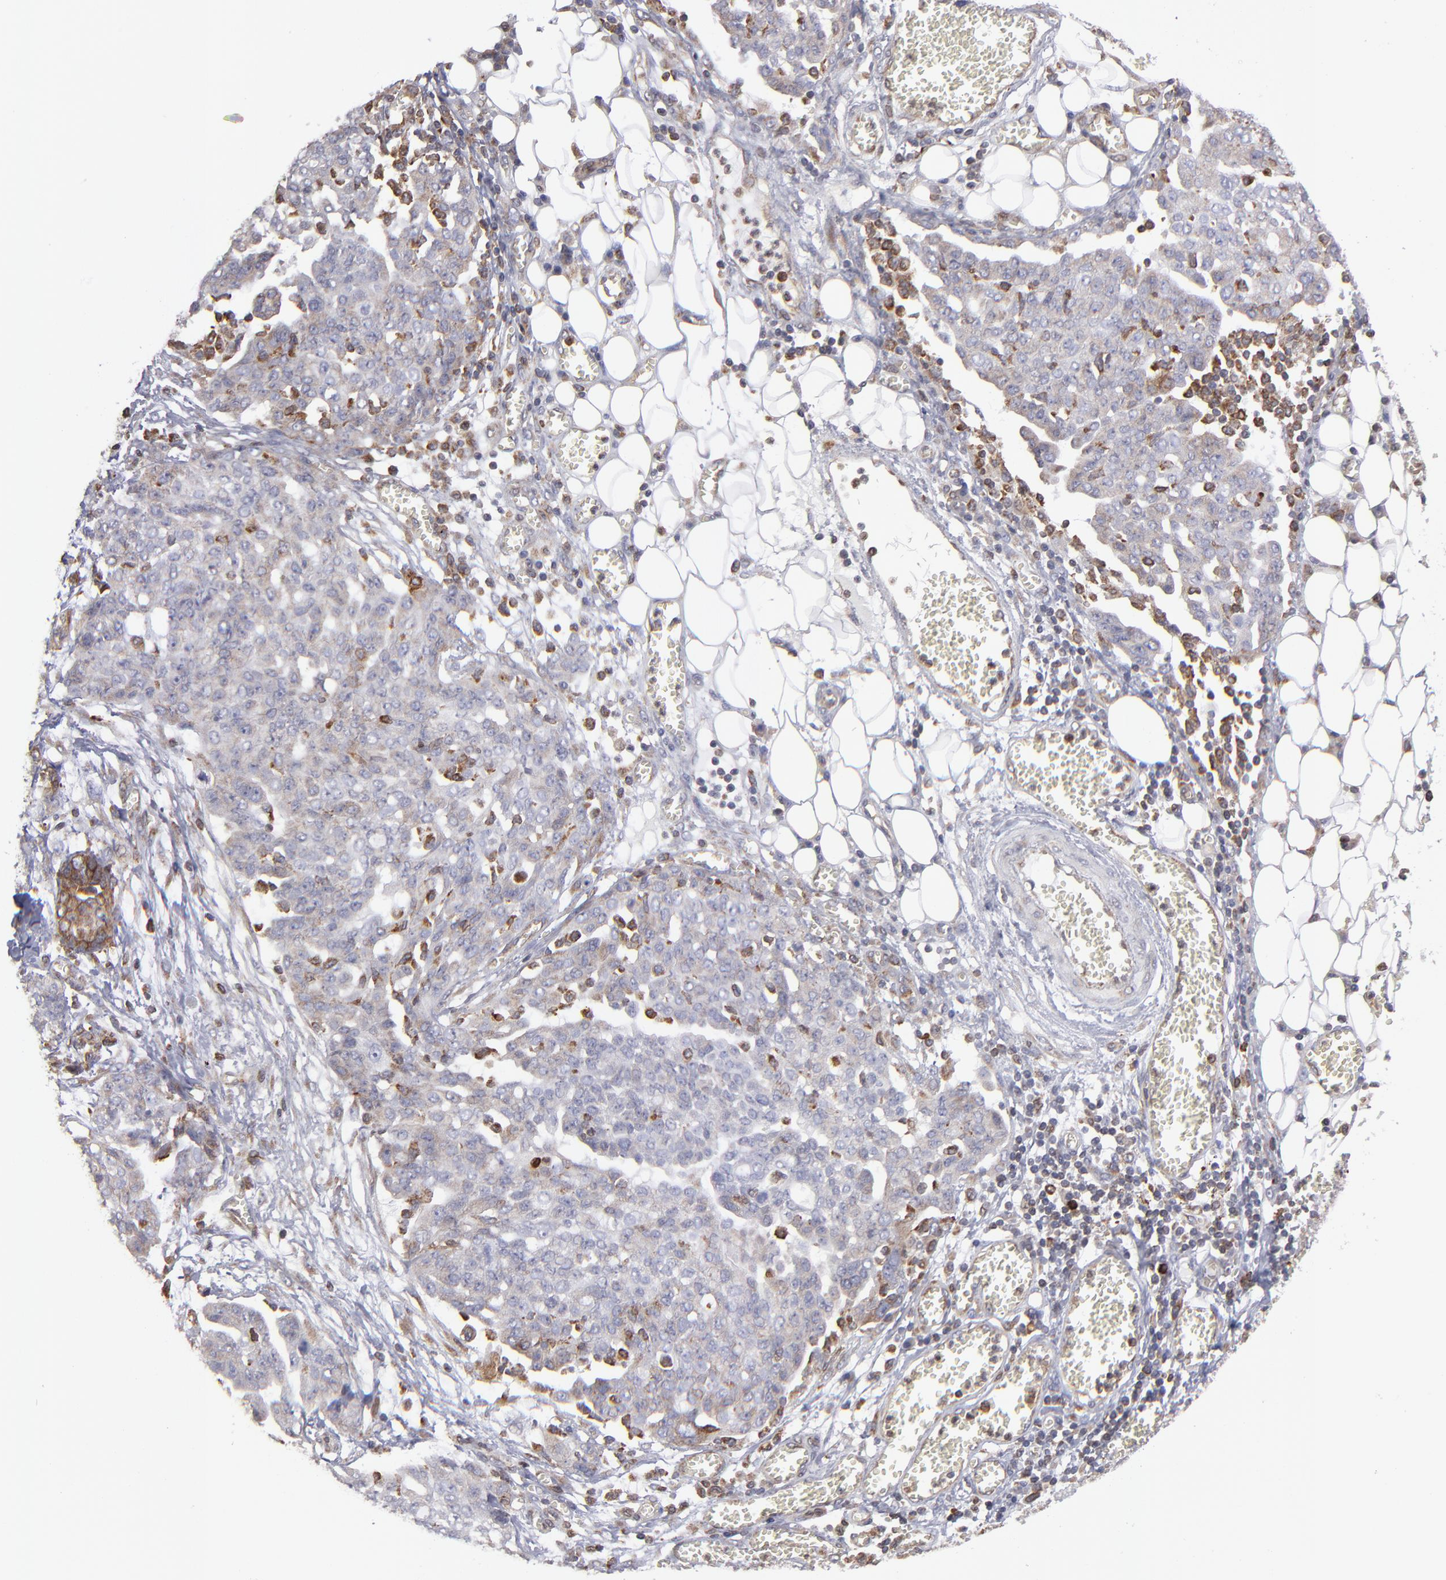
{"staining": {"intensity": "weak", "quantity": "25%-75%", "location": "cytoplasmic/membranous"}, "tissue": "ovarian cancer", "cell_type": "Tumor cells", "image_type": "cancer", "snomed": [{"axis": "morphology", "description": "Cystadenocarcinoma, serous, NOS"}, {"axis": "topography", "description": "Soft tissue"}, {"axis": "topography", "description": "Ovary"}], "caption": "Protein expression analysis of serous cystadenocarcinoma (ovarian) demonstrates weak cytoplasmic/membranous expression in approximately 25%-75% of tumor cells.", "gene": "TMX1", "patient": {"sex": "female", "age": 57}}